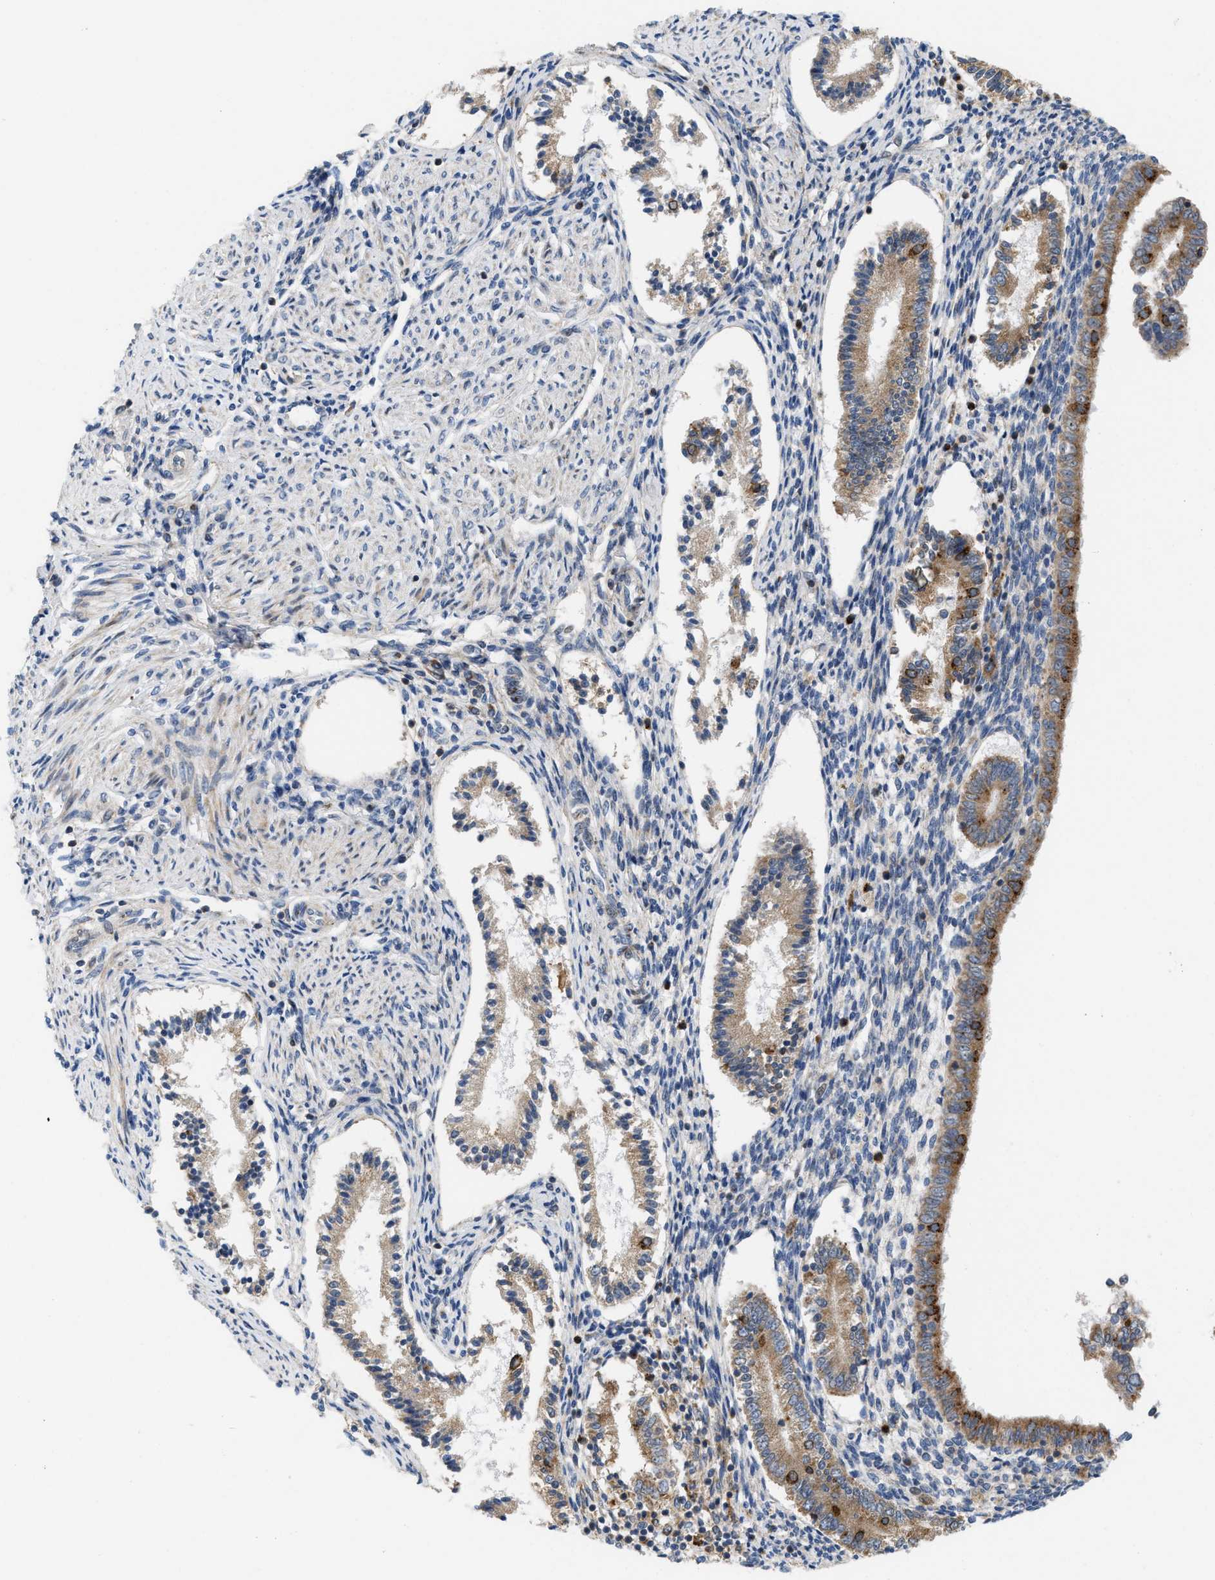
{"staining": {"intensity": "negative", "quantity": "none", "location": "none"}, "tissue": "endometrium", "cell_type": "Cells in endometrial stroma", "image_type": "normal", "snomed": [{"axis": "morphology", "description": "Normal tissue, NOS"}, {"axis": "topography", "description": "Endometrium"}], "caption": "The IHC photomicrograph has no significant positivity in cells in endometrial stroma of endometrium.", "gene": "DIPK1A", "patient": {"sex": "female", "age": 42}}